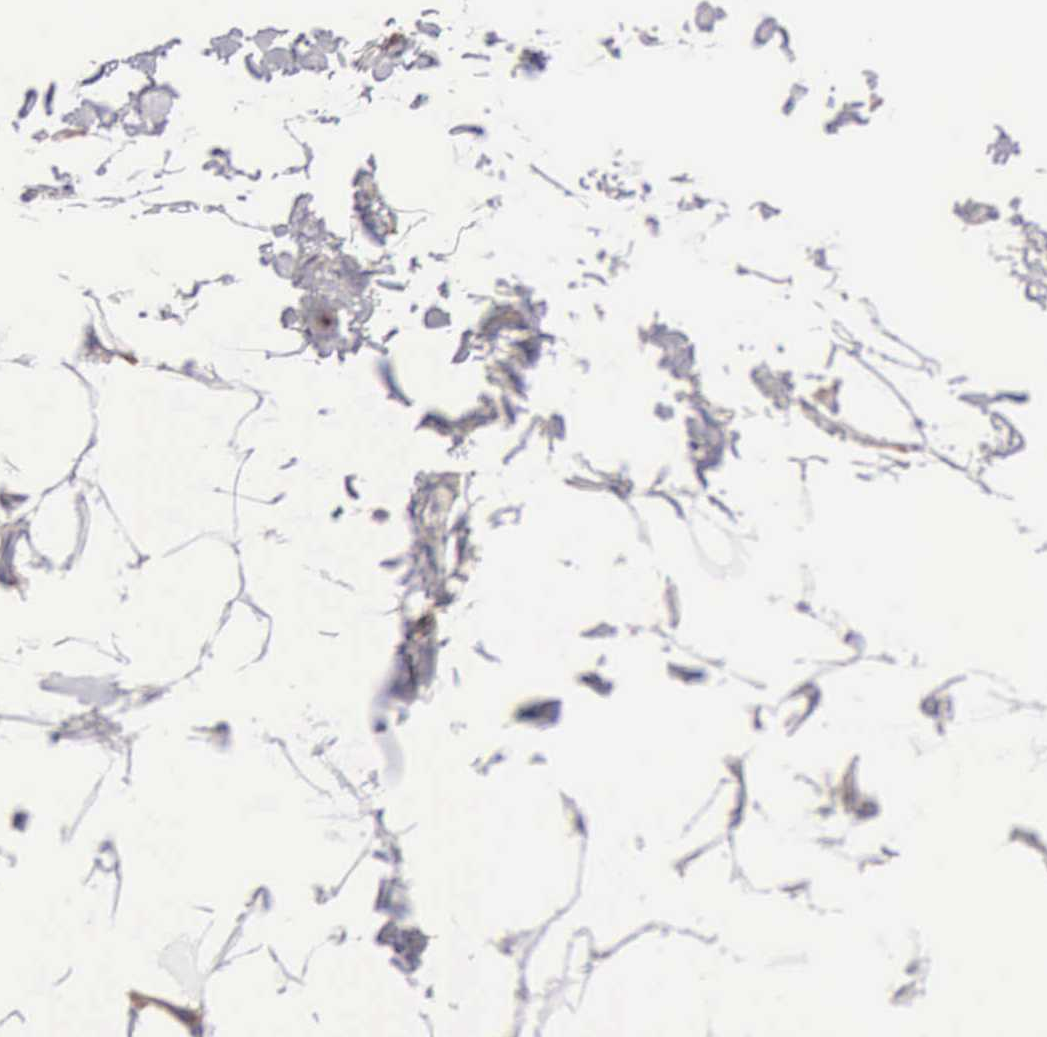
{"staining": {"intensity": "negative", "quantity": "none", "location": "none"}, "tissue": "adipose tissue", "cell_type": "Adipocytes", "image_type": "normal", "snomed": [{"axis": "morphology", "description": "Normal tissue, NOS"}, {"axis": "topography", "description": "Vascular tissue"}], "caption": "The image displays no staining of adipocytes in unremarkable adipose tissue.", "gene": "RNASE1", "patient": {"sex": "male", "age": 41}}